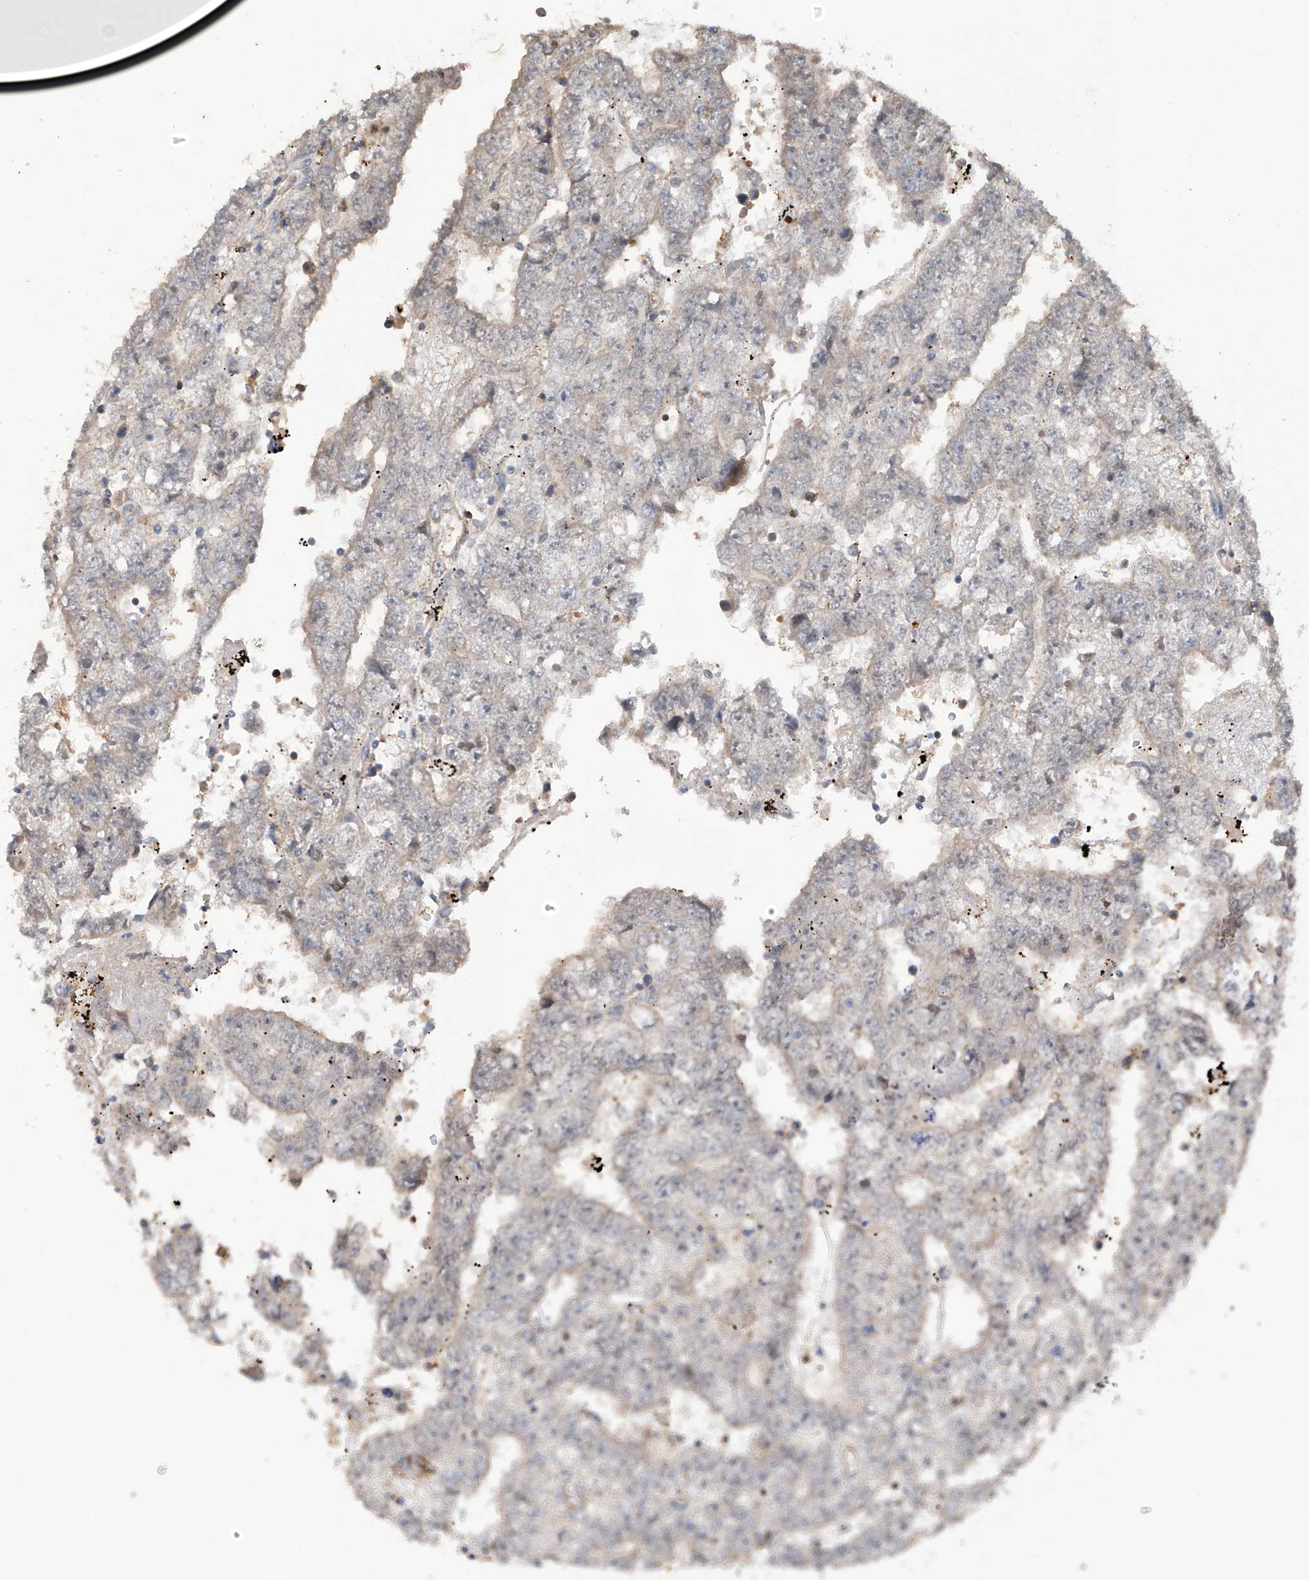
{"staining": {"intensity": "weak", "quantity": "<25%", "location": "cytoplasmic/membranous"}, "tissue": "testis cancer", "cell_type": "Tumor cells", "image_type": "cancer", "snomed": [{"axis": "morphology", "description": "Carcinoma, Embryonal, NOS"}, {"axis": "topography", "description": "Testis"}], "caption": "A high-resolution image shows immunohistochemistry staining of testis cancer, which reveals no significant staining in tumor cells.", "gene": "SAMD3", "patient": {"sex": "male", "age": 25}}